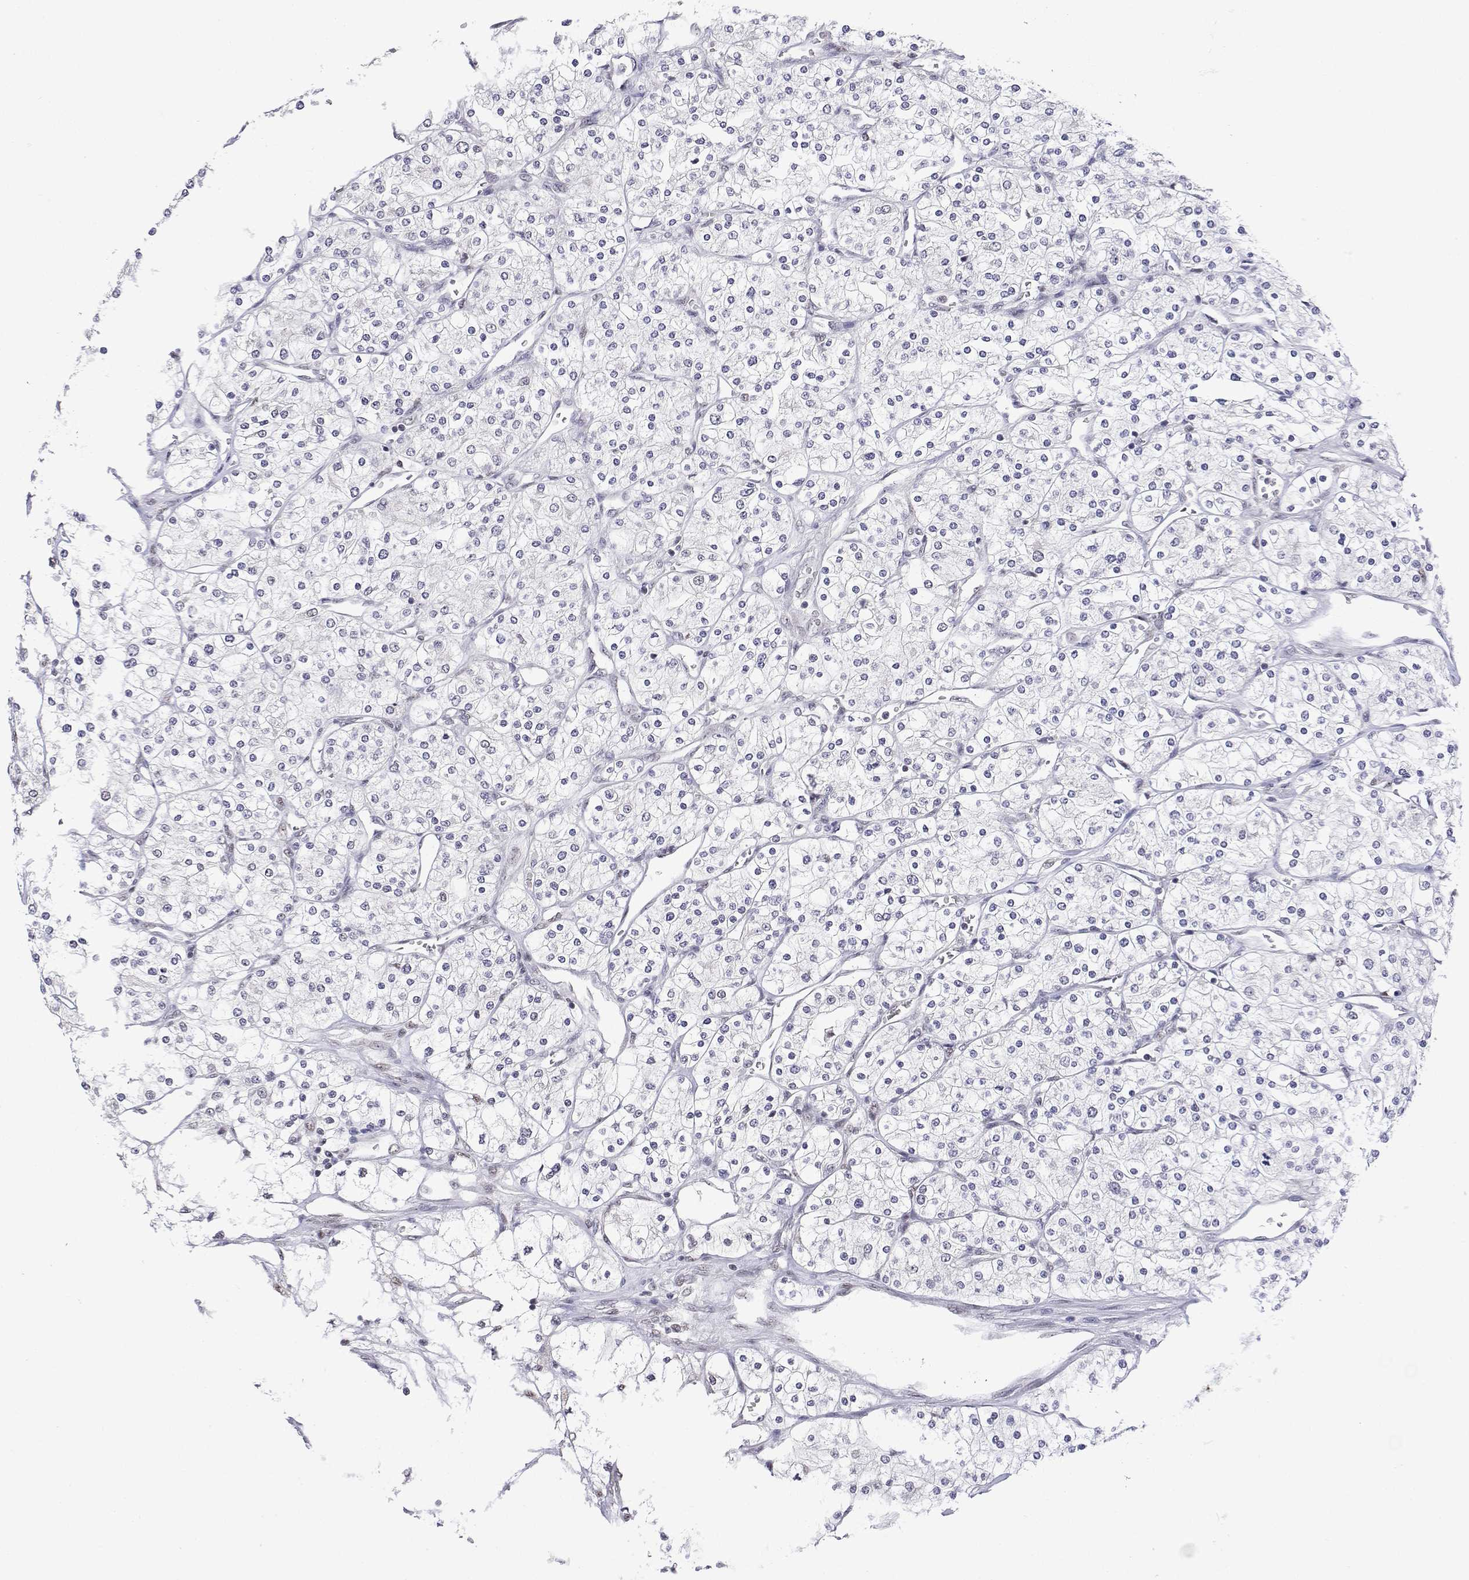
{"staining": {"intensity": "negative", "quantity": "none", "location": "none"}, "tissue": "renal cancer", "cell_type": "Tumor cells", "image_type": "cancer", "snomed": [{"axis": "morphology", "description": "Adenocarcinoma, NOS"}, {"axis": "topography", "description": "Kidney"}], "caption": "IHC of adenocarcinoma (renal) displays no staining in tumor cells. (DAB (3,3'-diaminobenzidine) IHC visualized using brightfield microscopy, high magnification).", "gene": "ADAR", "patient": {"sex": "male", "age": 80}}